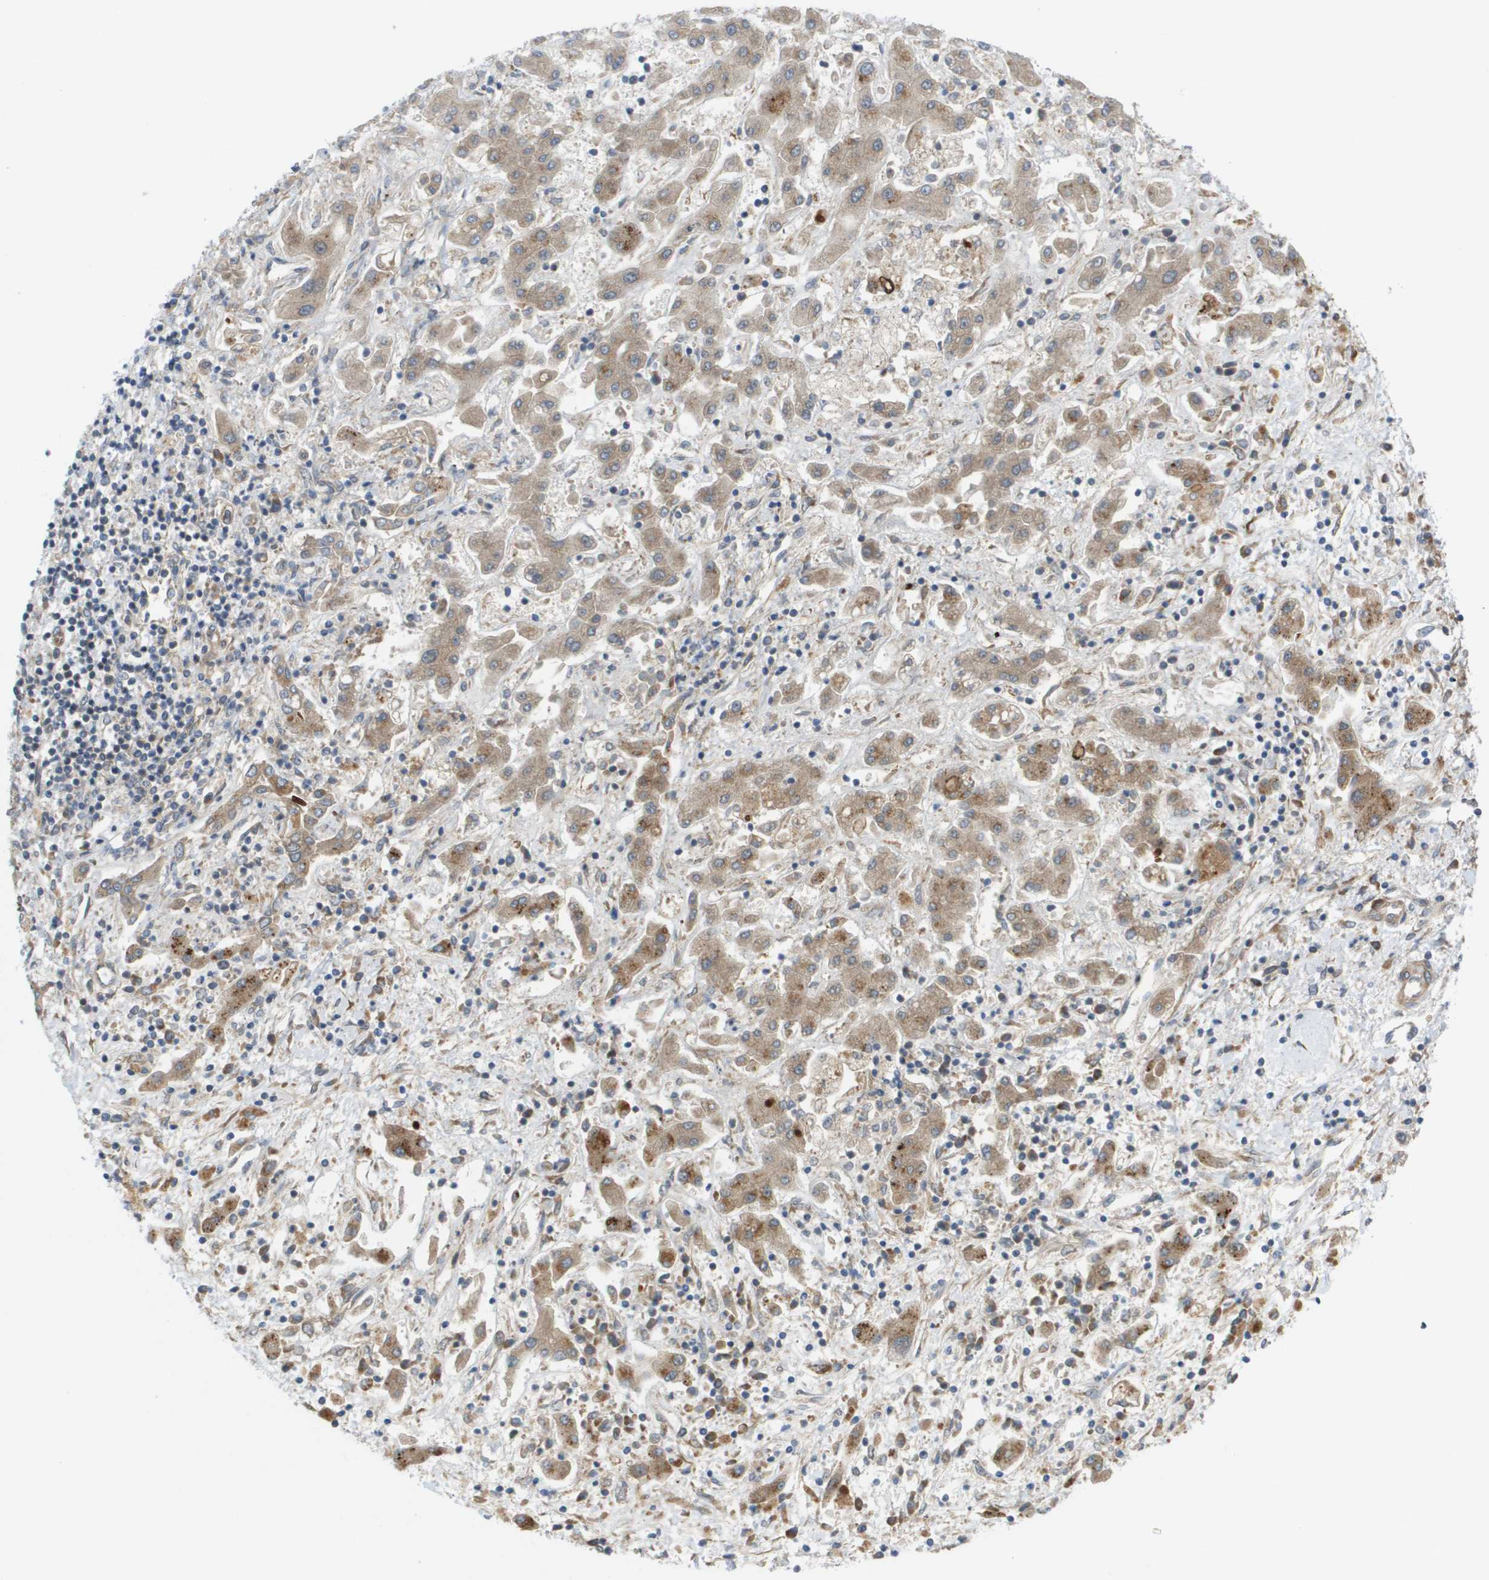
{"staining": {"intensity": "moderate", "quantity": ">75%", "location": "cytoplasmic/membranous"}, "tissue": "liver cancer", "cell_type": "Tumor cells", "image_type": "cancer", "snomed": [{"axis": "morphology", "description": "Cholangiocarcinoma"}, {"axis": "topography", "description": "Liver"}], "caption": "DAB (3,3'-diaminobenzidine) immunohistochemical staining of human liver cholangiocarcinoma shows moderate cytoplasmic/membranous protein expression in approximately >75% of tumor cells.", "gene": "FIS1", "patient": {"sex": "male", "age": 50}}